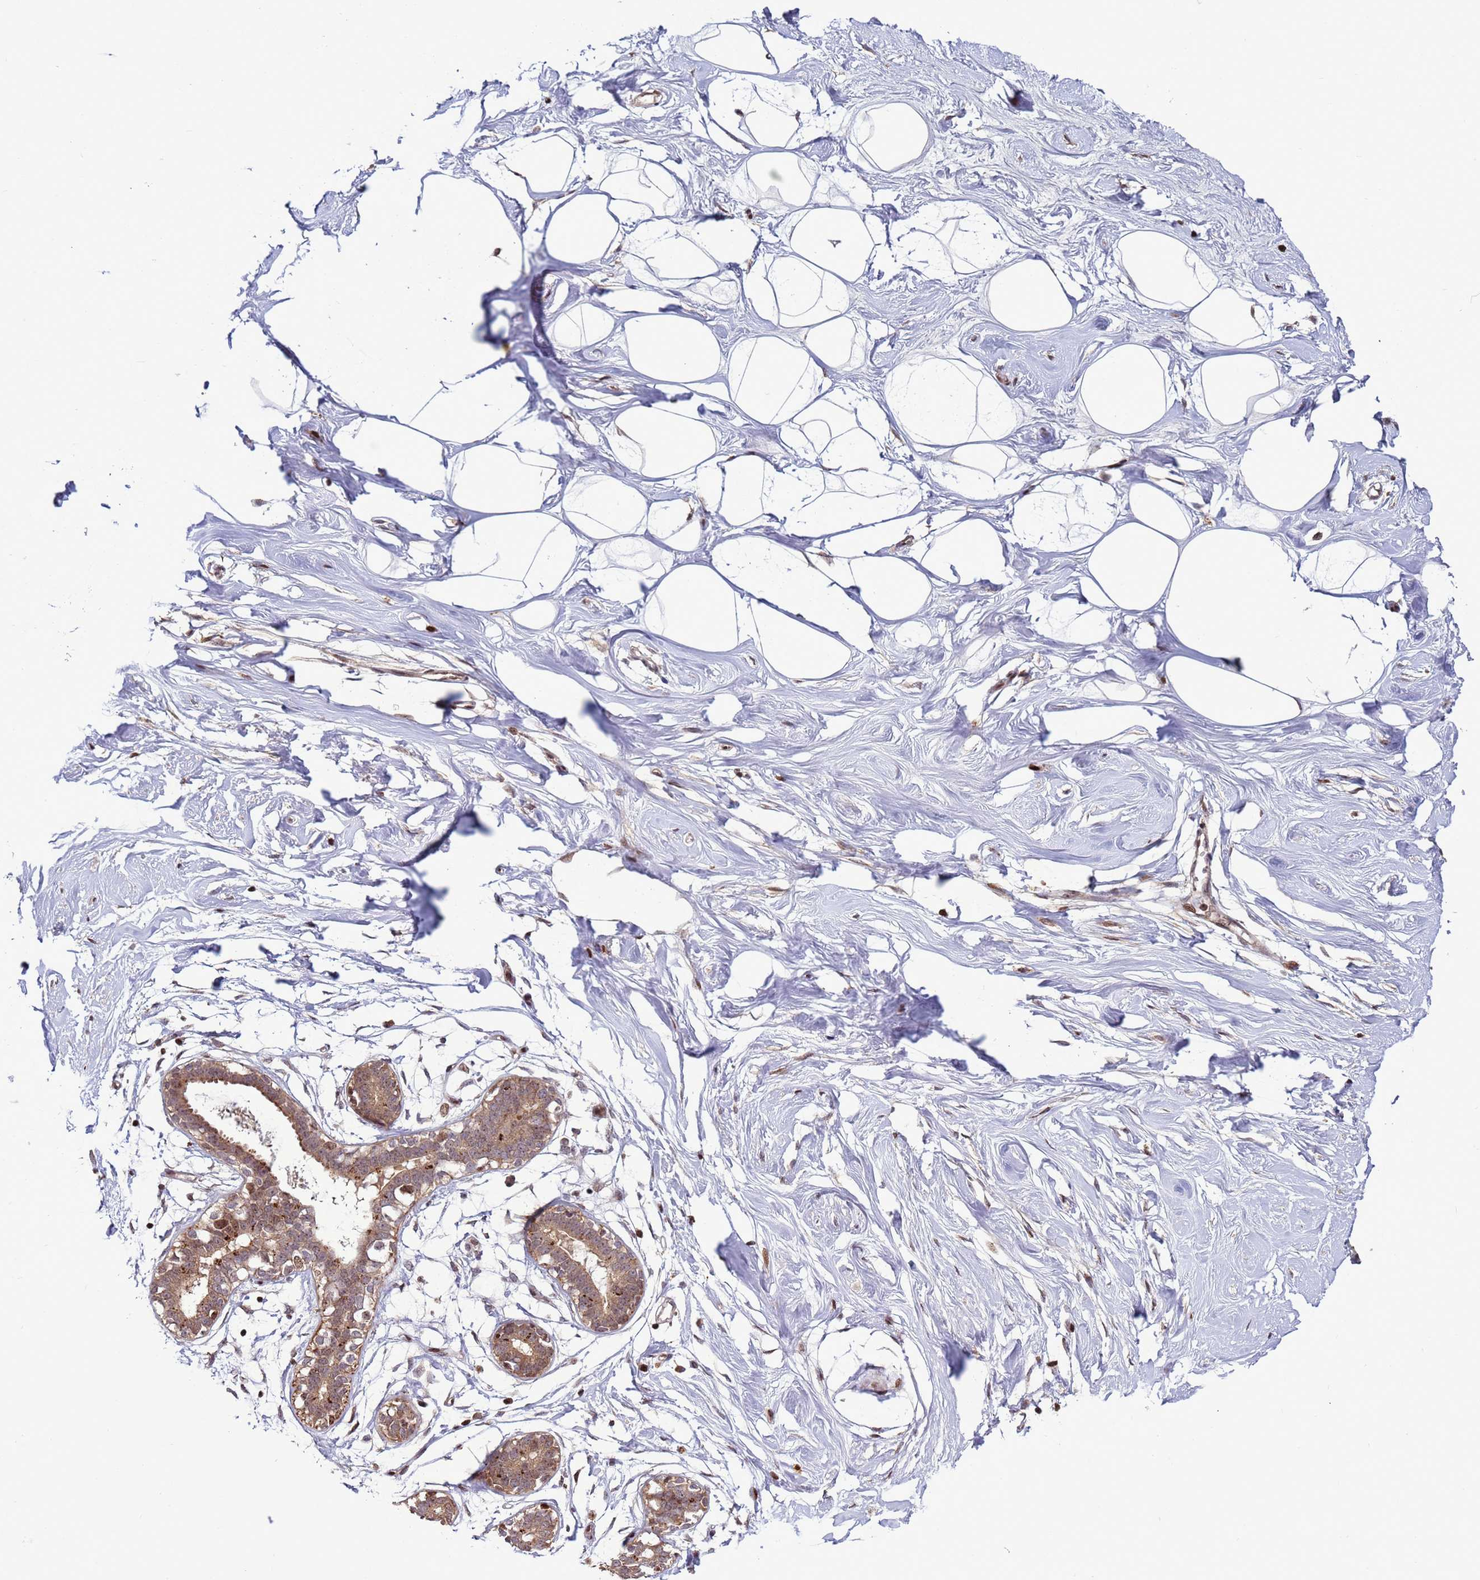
{"staining": {"intensity": "negative", "quantity": "none", "location": "none"}, "tissue": "breast", "cell_type": "Adipocytes", "image_type": "normal", "snomed": [{"axis": "morphology", "description": "Normal tissue, NOS"}, {"axis": "morphology", "description": "Adenoma, NOS"}, {"axis": "topography", "description": "Breast"}], "caption": "Unremarkable breast was stained to show a protein in brown. There is no significant expression in adipocytes. (DAB immunohistochemistry with hematoxylin counter stain).", "gene": "HGH1", "patient": {"sex": "female", "age": 23}}